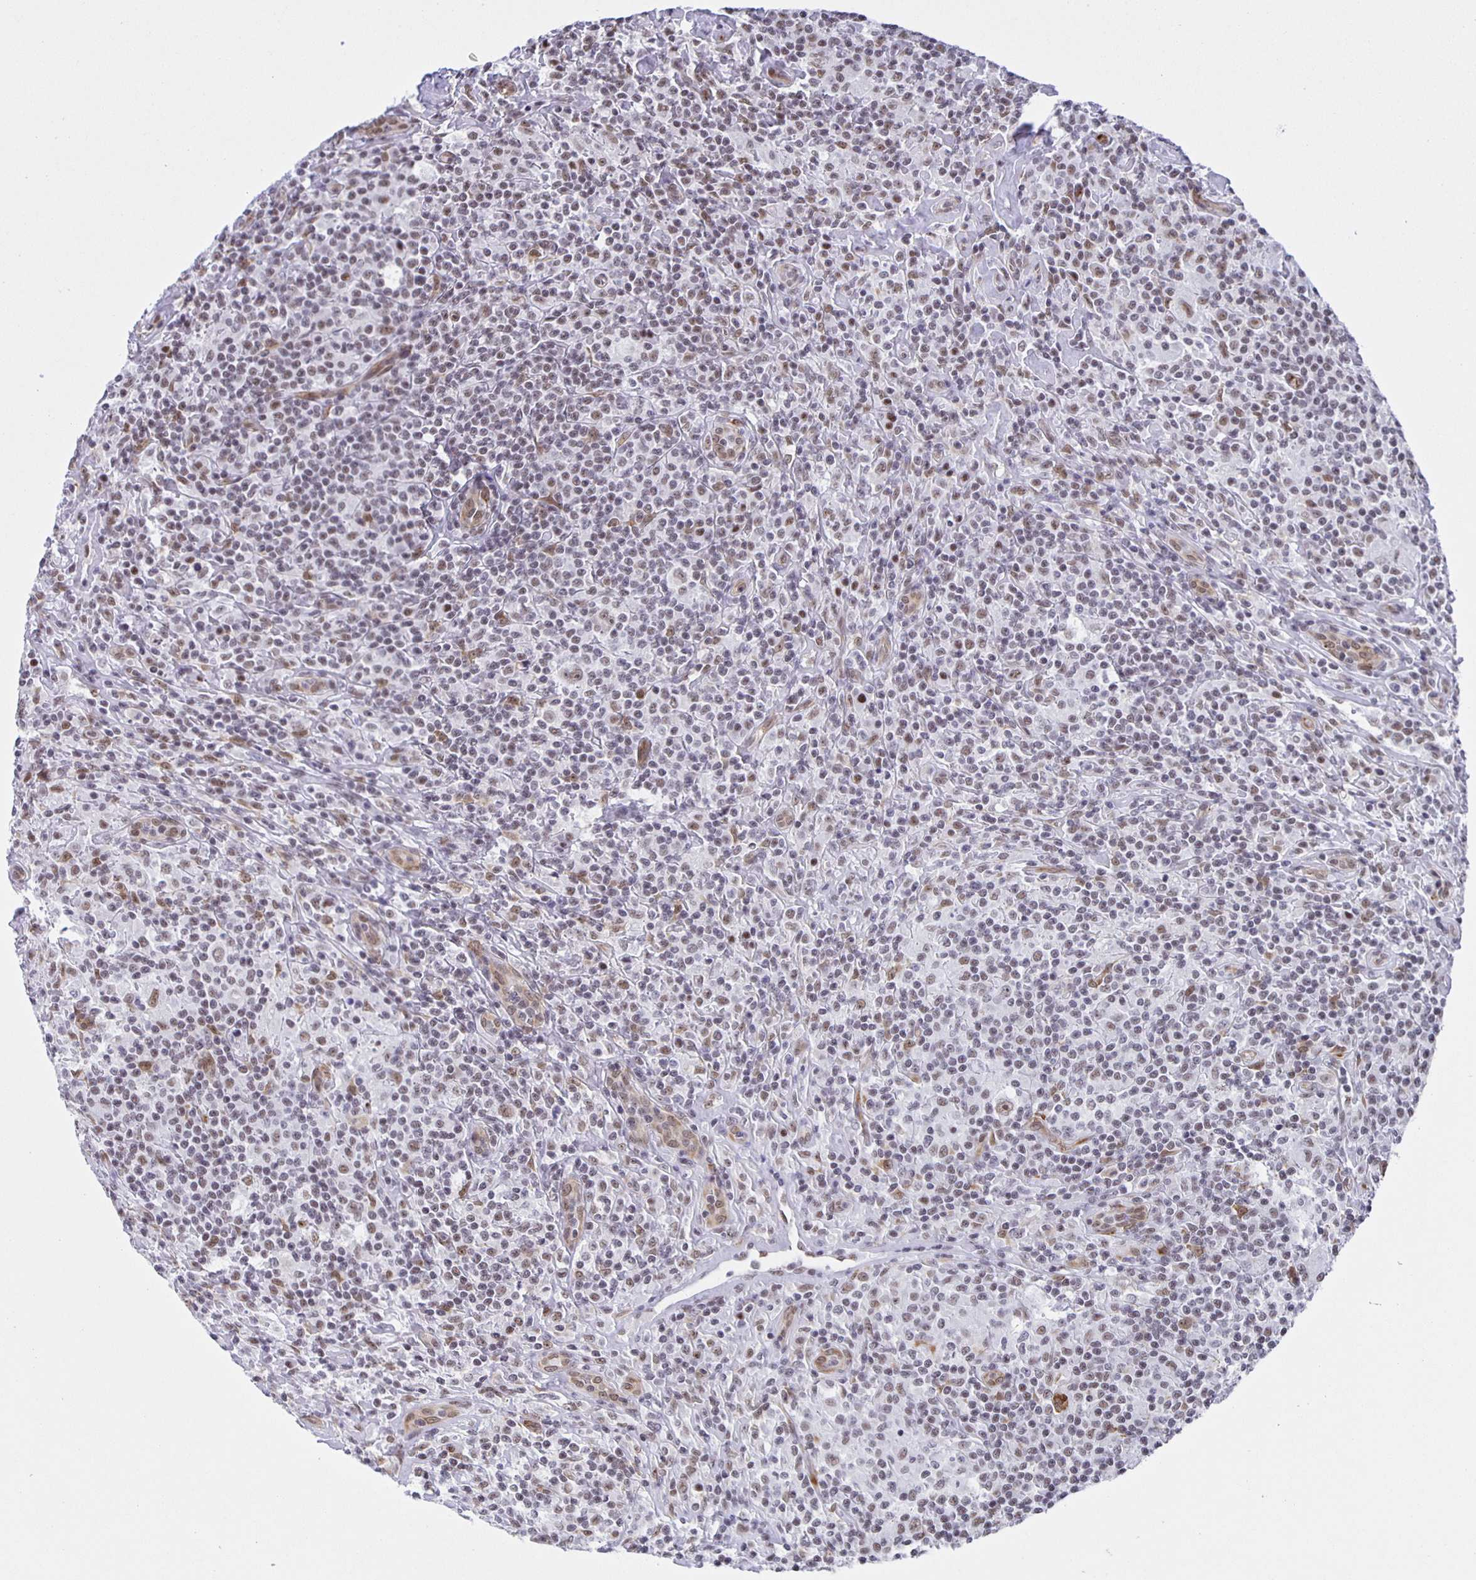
{"staining": {"intensity": "moderate", "quantity": "25%-75%", "location": "nuclear"}, "tissue": "lymphoma", "cell_type": "Tumor cells", "image_type": "cancer", "snomed": [{"axis": "morphology", "description": "Hodgkin's disease, NOS"}, {"axis": "morphology", "description": "Hodgkin's lymphoma, nodular sclerosis"}, {"axis": "topography", "description": "Lymph node"}], "caption": "A high-resolution micrograph shows immunohistochemistry (IHC) staining of lymphoma, which reveals moderate nuclear positivity in approximately 25%-75% of tumor cells.", "gene": "ZRANB2", "patient": {"sex": "female", "age": 10}}